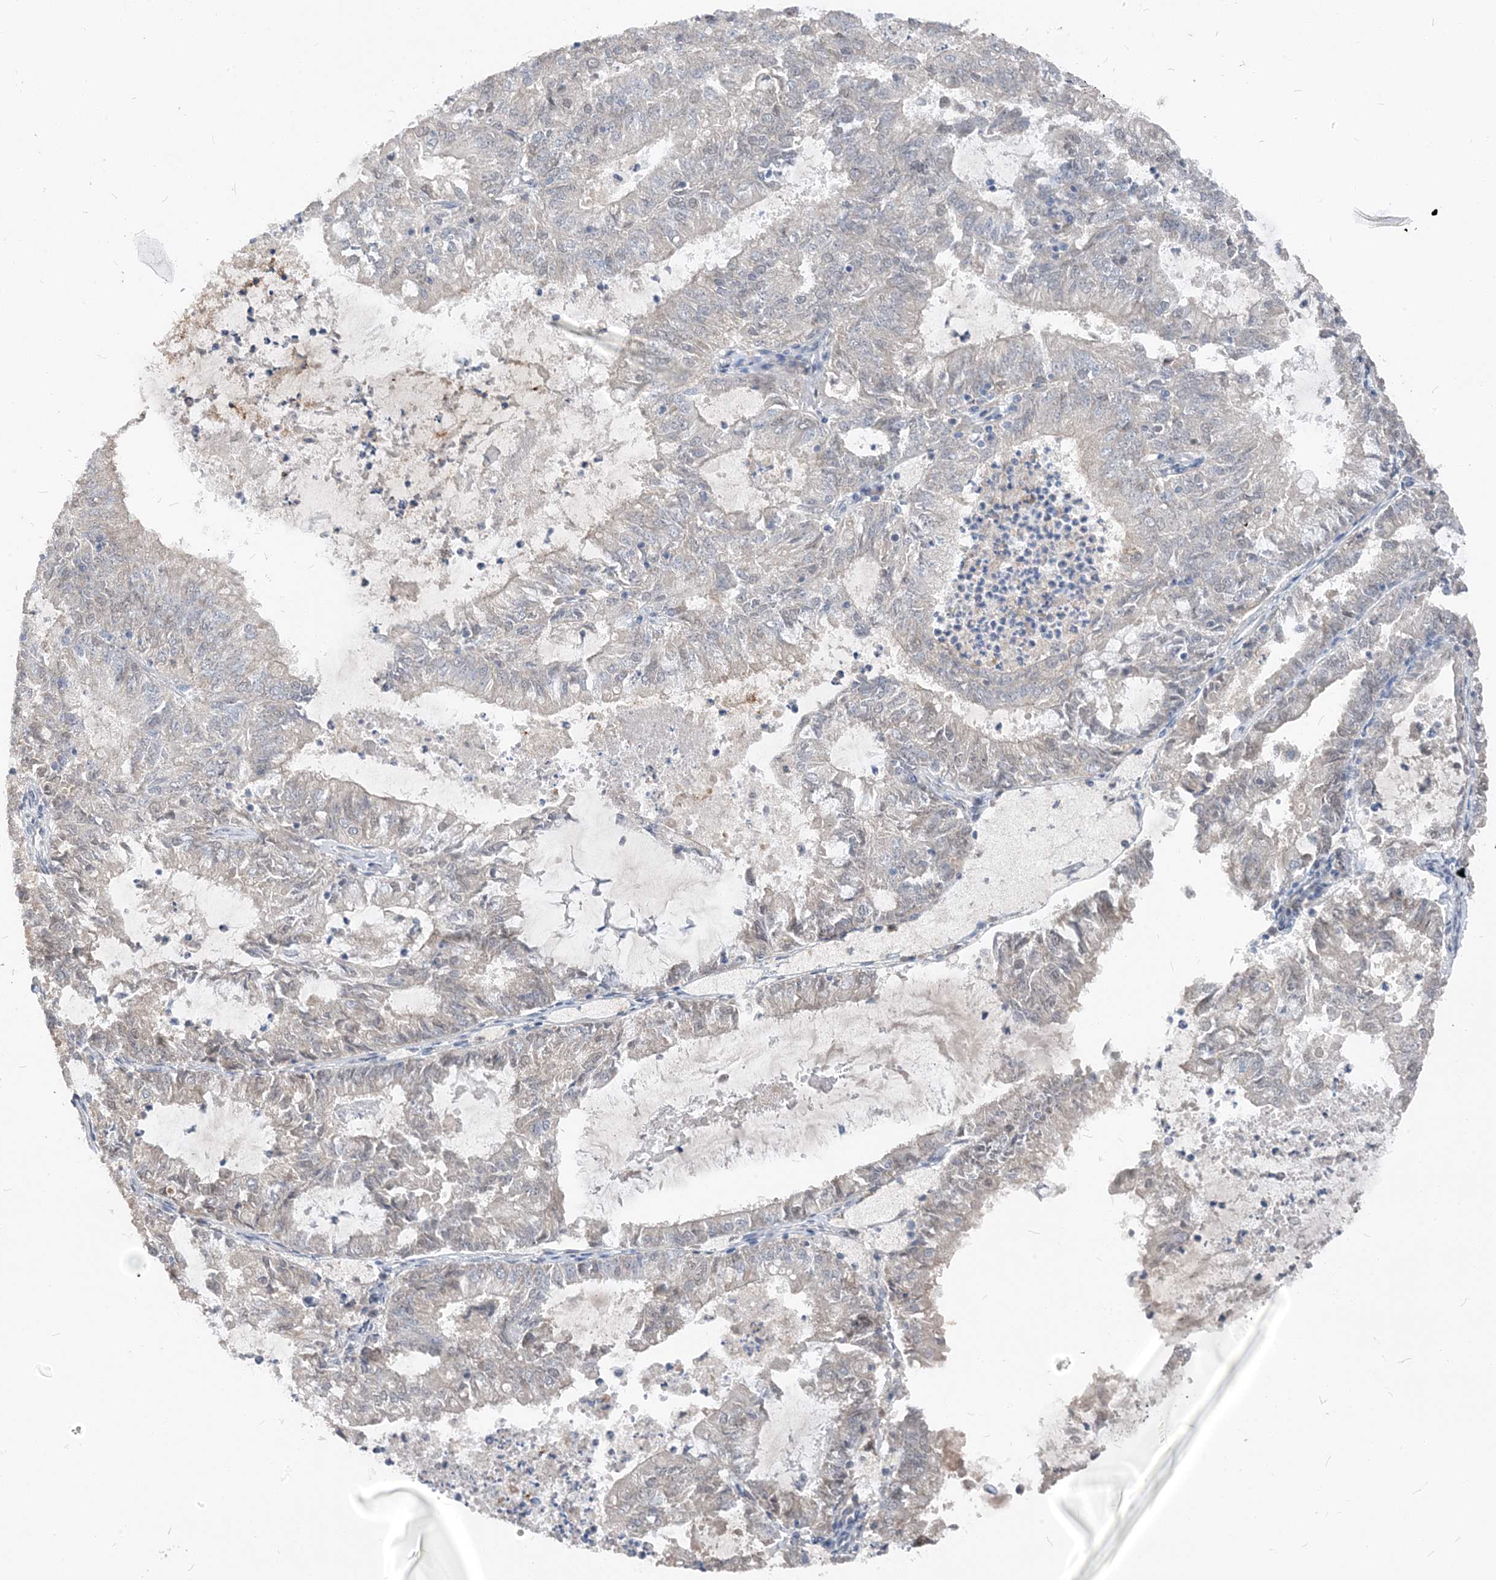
{"staining": {"intensity": "negative", "quantity": "none", "location": "none"}, "tissue": "endometrial cancer", "cell_type": "Tumor cells", "image_type": "cancer", "snomed": [{"axis": "morphology", "description": "Adenocarcinoma, NOS"}, {"axis": "topography", "description": "Endometrium"}], "caption": "IHC image of neoplastic tissue: endometrial adenocarcinoma stained with DAB (3,3'-diaminobenzidine) demonstrates no significant protein positivity in tumor cells. The staining was performed using DAB to visualize the protein expression in brown, while the nuclei were stained in blue with hematoxylin (Magnification: 20x).", "gene": "NCOA7", "patient": {"sex": "female", "age": 57}}